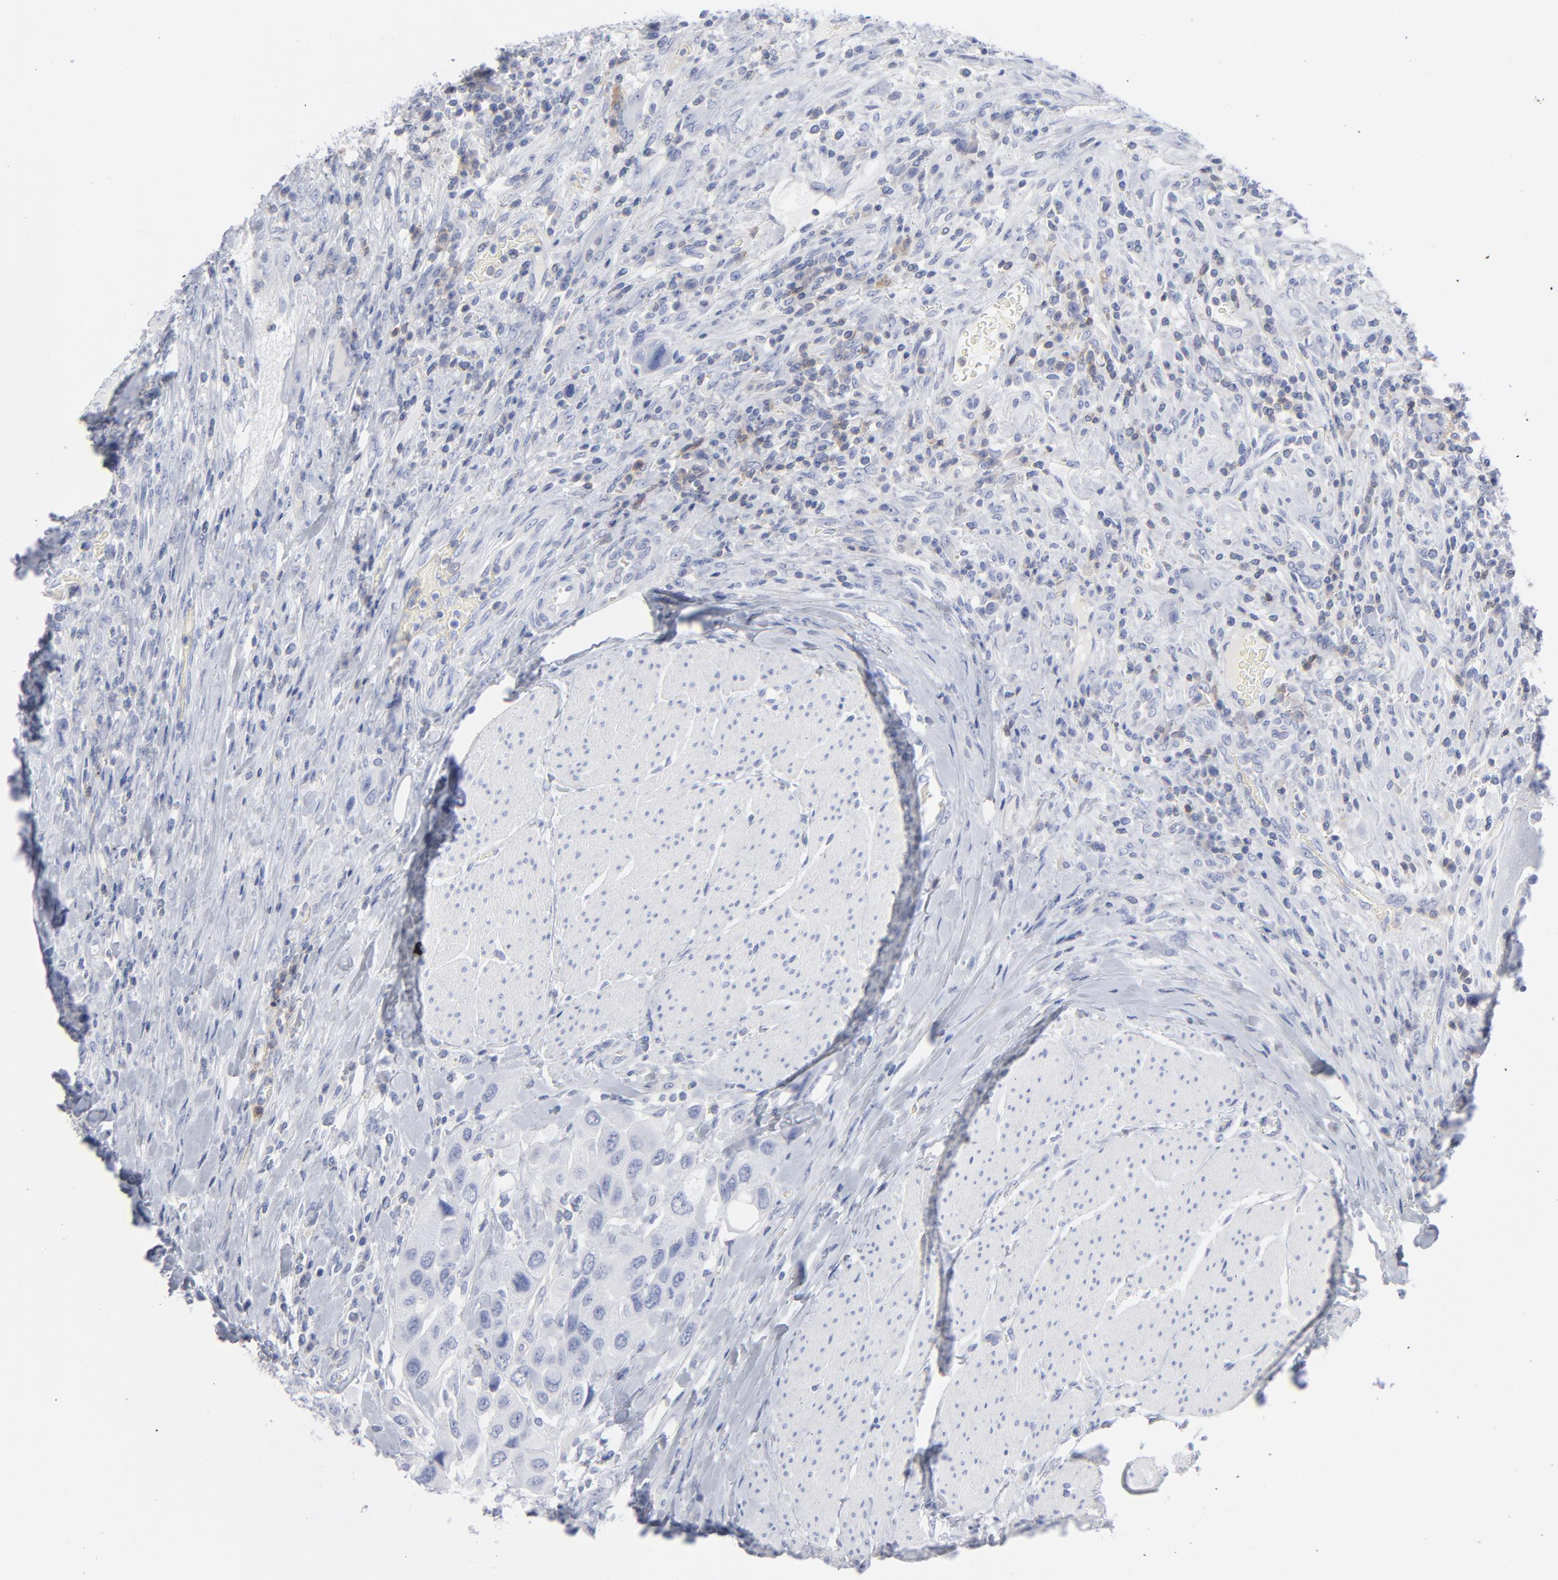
{"staining": {"intensity": "negative", "quantity": "none", "location": "none"}, "tissue": "urothelial cancer", "cell_type": "Tumor cells", "image_type": "cancer", "snomed": [{"axis": "morphology", "description": "Urothelial carcinoma, High grade"}, {"axis": "topography", "description": "Urinary bladder"}], "caption": "Tumor cells show no significant expression in urothelial cancer.", "gene": "P2RY8", "patient": {"sex": "male", "age": 50}}